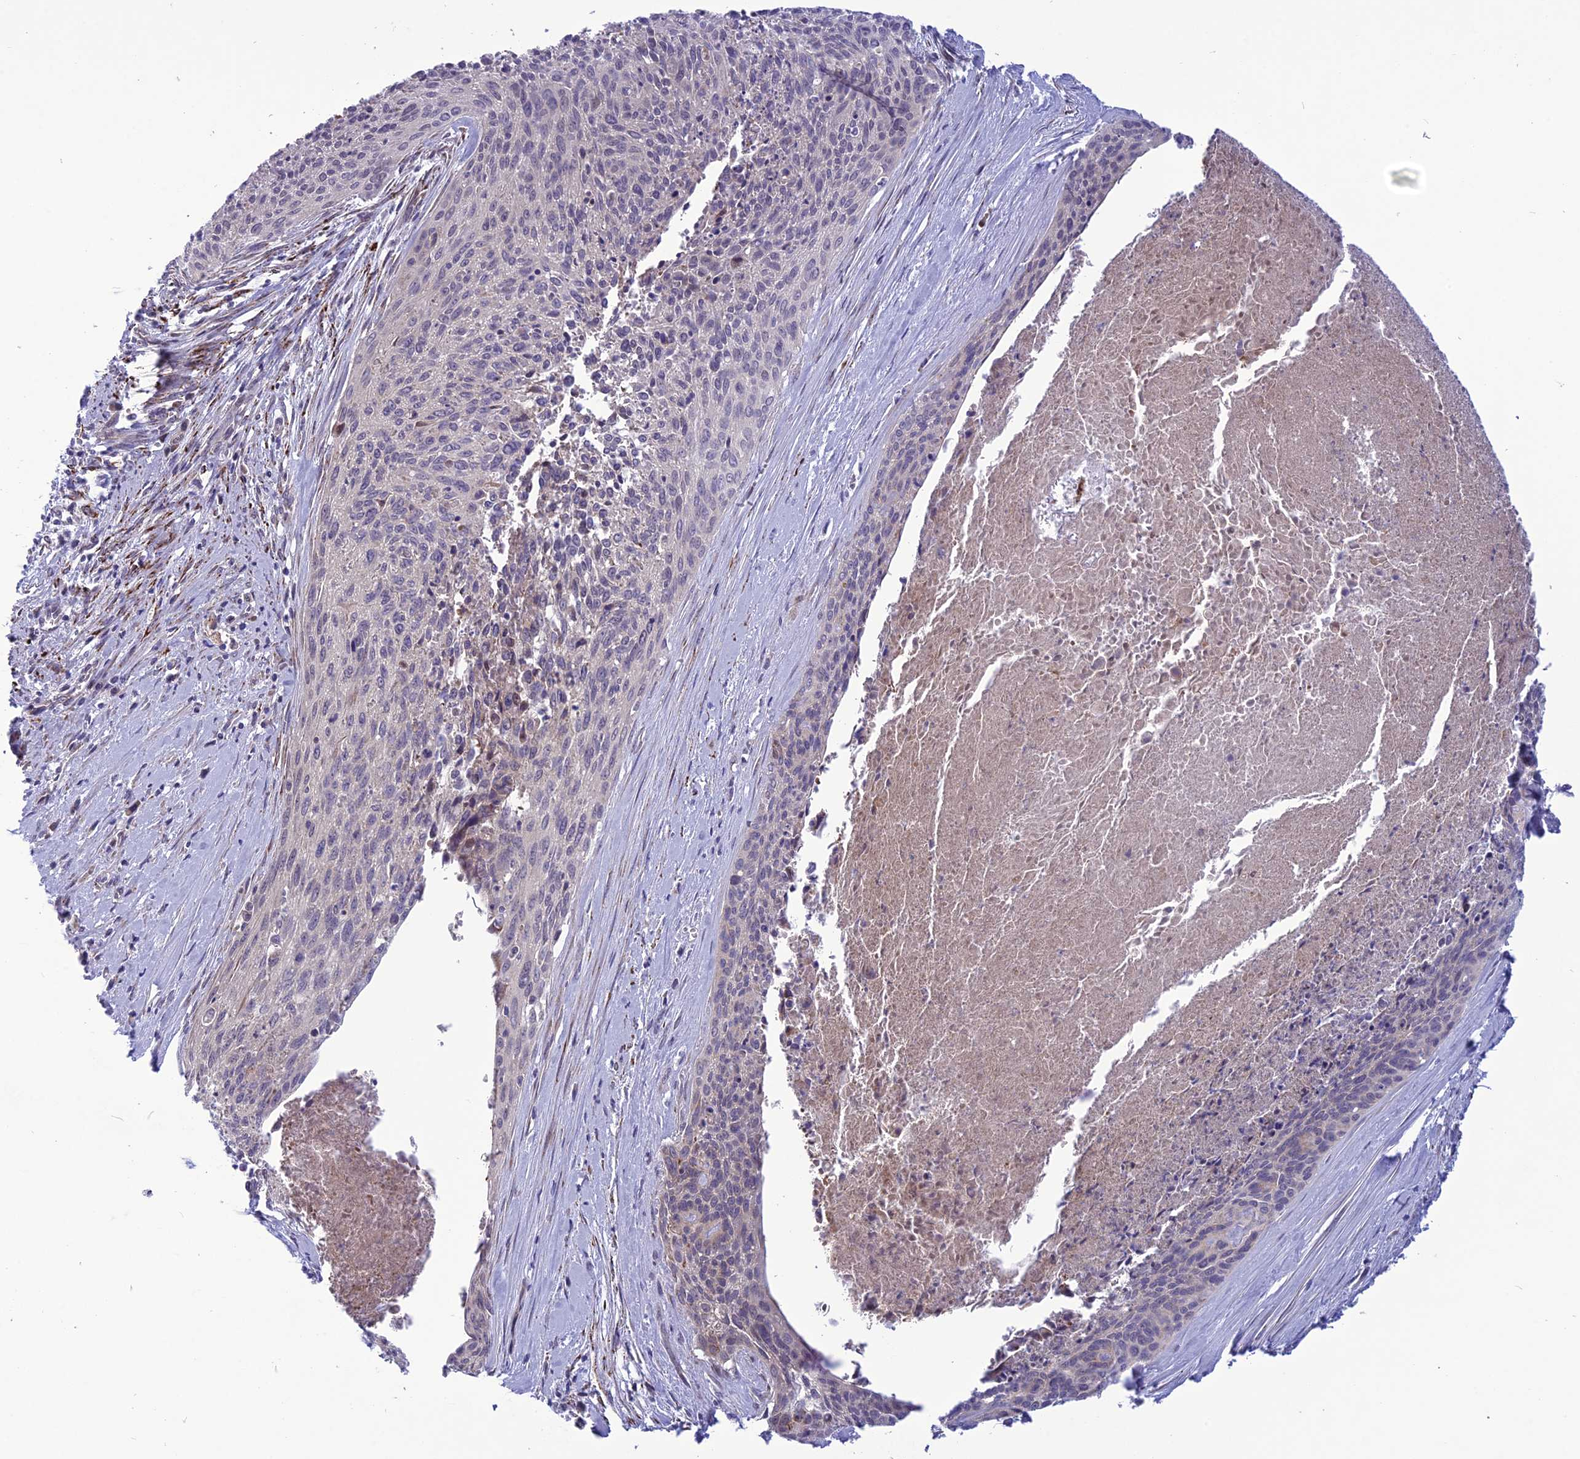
{"staining": {"intensity": "negative", "quantity": "none", "location": "none"}, "tissue": "cervical cancer", "cell_type": "Tumor cells", "image_type": "cancer", "snomed": [{"axis": "morphology", "description": "Squamous cell carcinoma, NOS"}, {"axis": "topography", "description": "Cervix"}], "caption": "A micrograph of cervical cancer stained for a protein shows no brown staining in tumor cells. (Brightfield microscopy of DAB immunohistochemistry (IHC) at high magnification).", "gene": "PSMF1", "patient": {"sex": "female", "age": 55}}